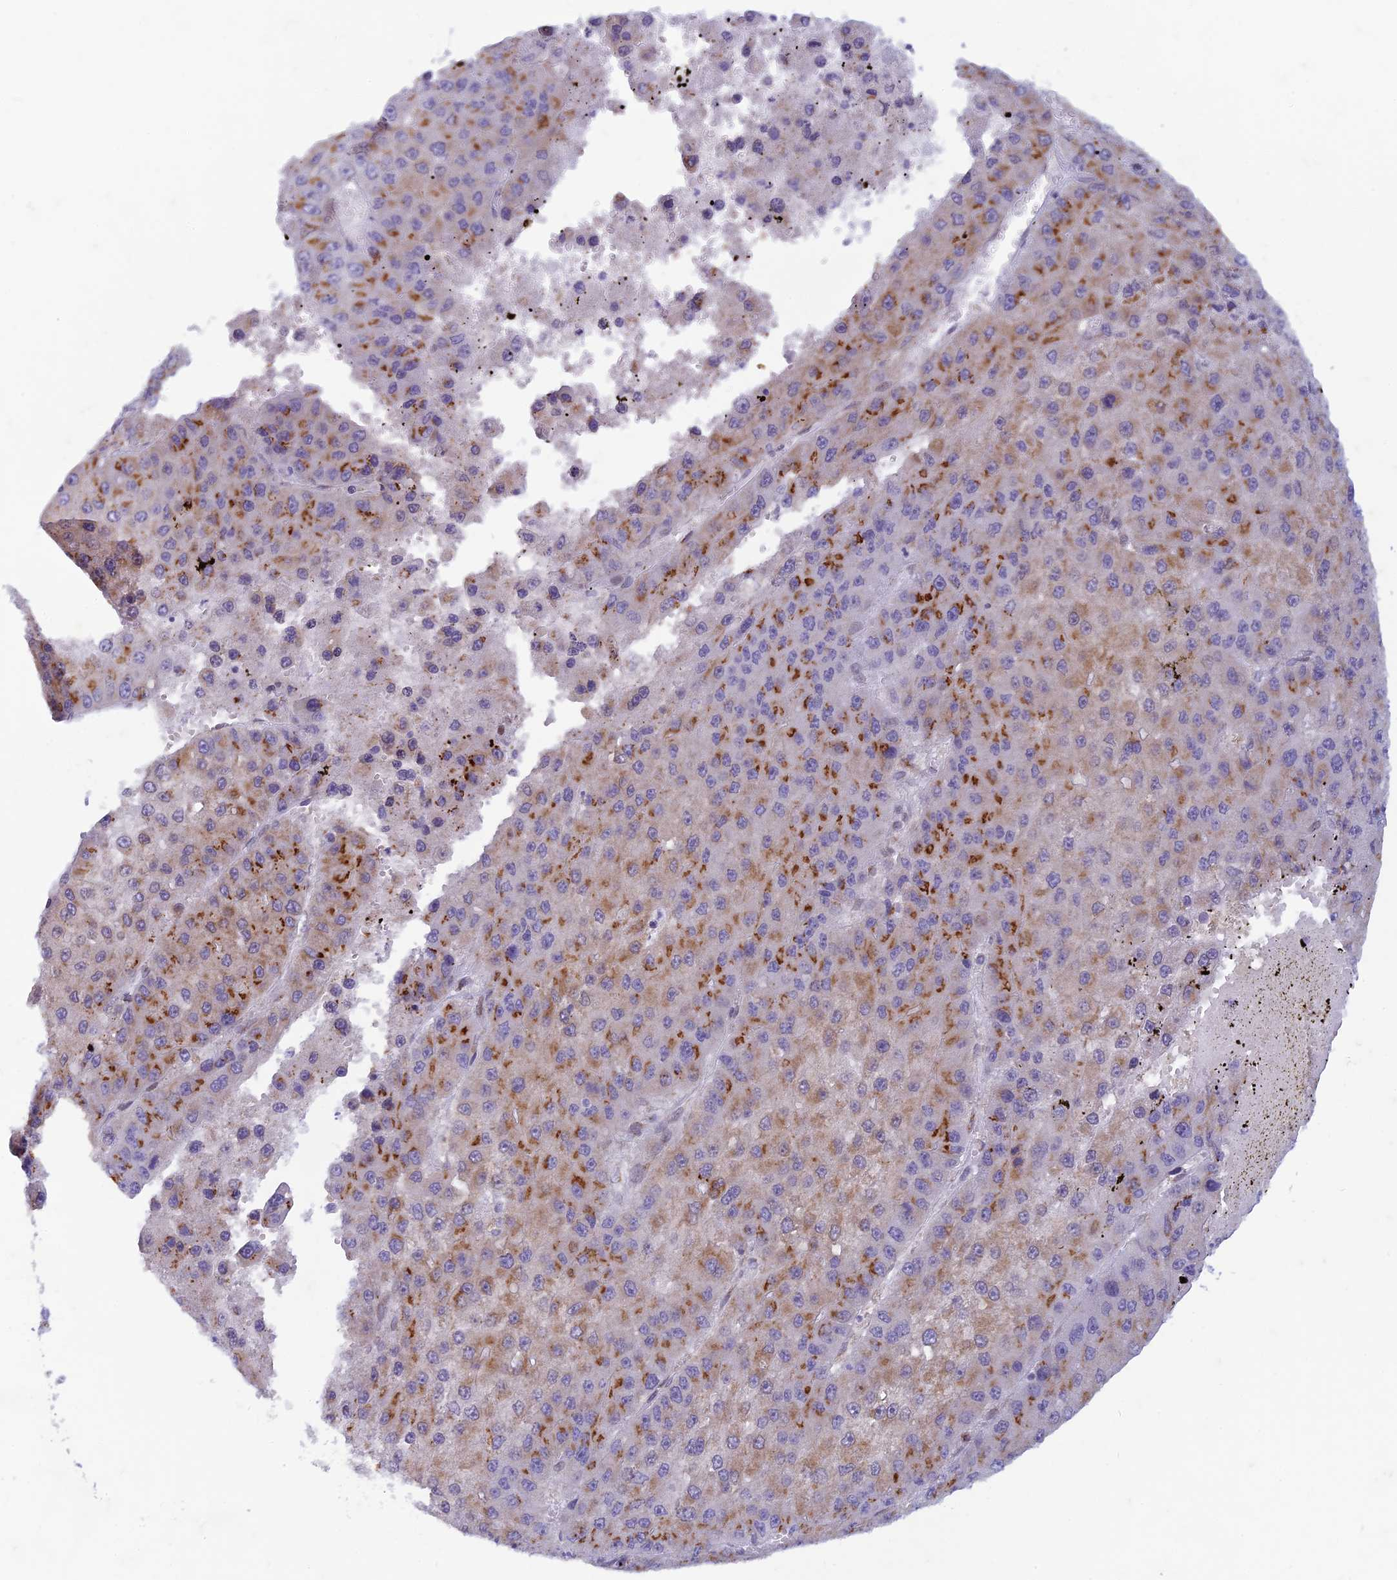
{"staining": {"intensity": "moderate", "quantity": "25%-75%", "location": "cytoplasmic/membranous"}, "tissue": "liver cancer", "cell_type": "Tumor cells", "image_type": "cancer", "snomed": [{"axis": "morphology", "description": "Carcinoma, Hepatocellular, NOS"}, {"axis": "topography", "description": "Liver"}], "caption": "Brown immunohistochemical staining in liver cancer (hepatocellular carcinoma) shows moderate cytoplasmic/membranous expression in approximately 25%-75% of tumor cells.", "gene": "FAM3C", "patient": {"sex": "female", "age": 73}}